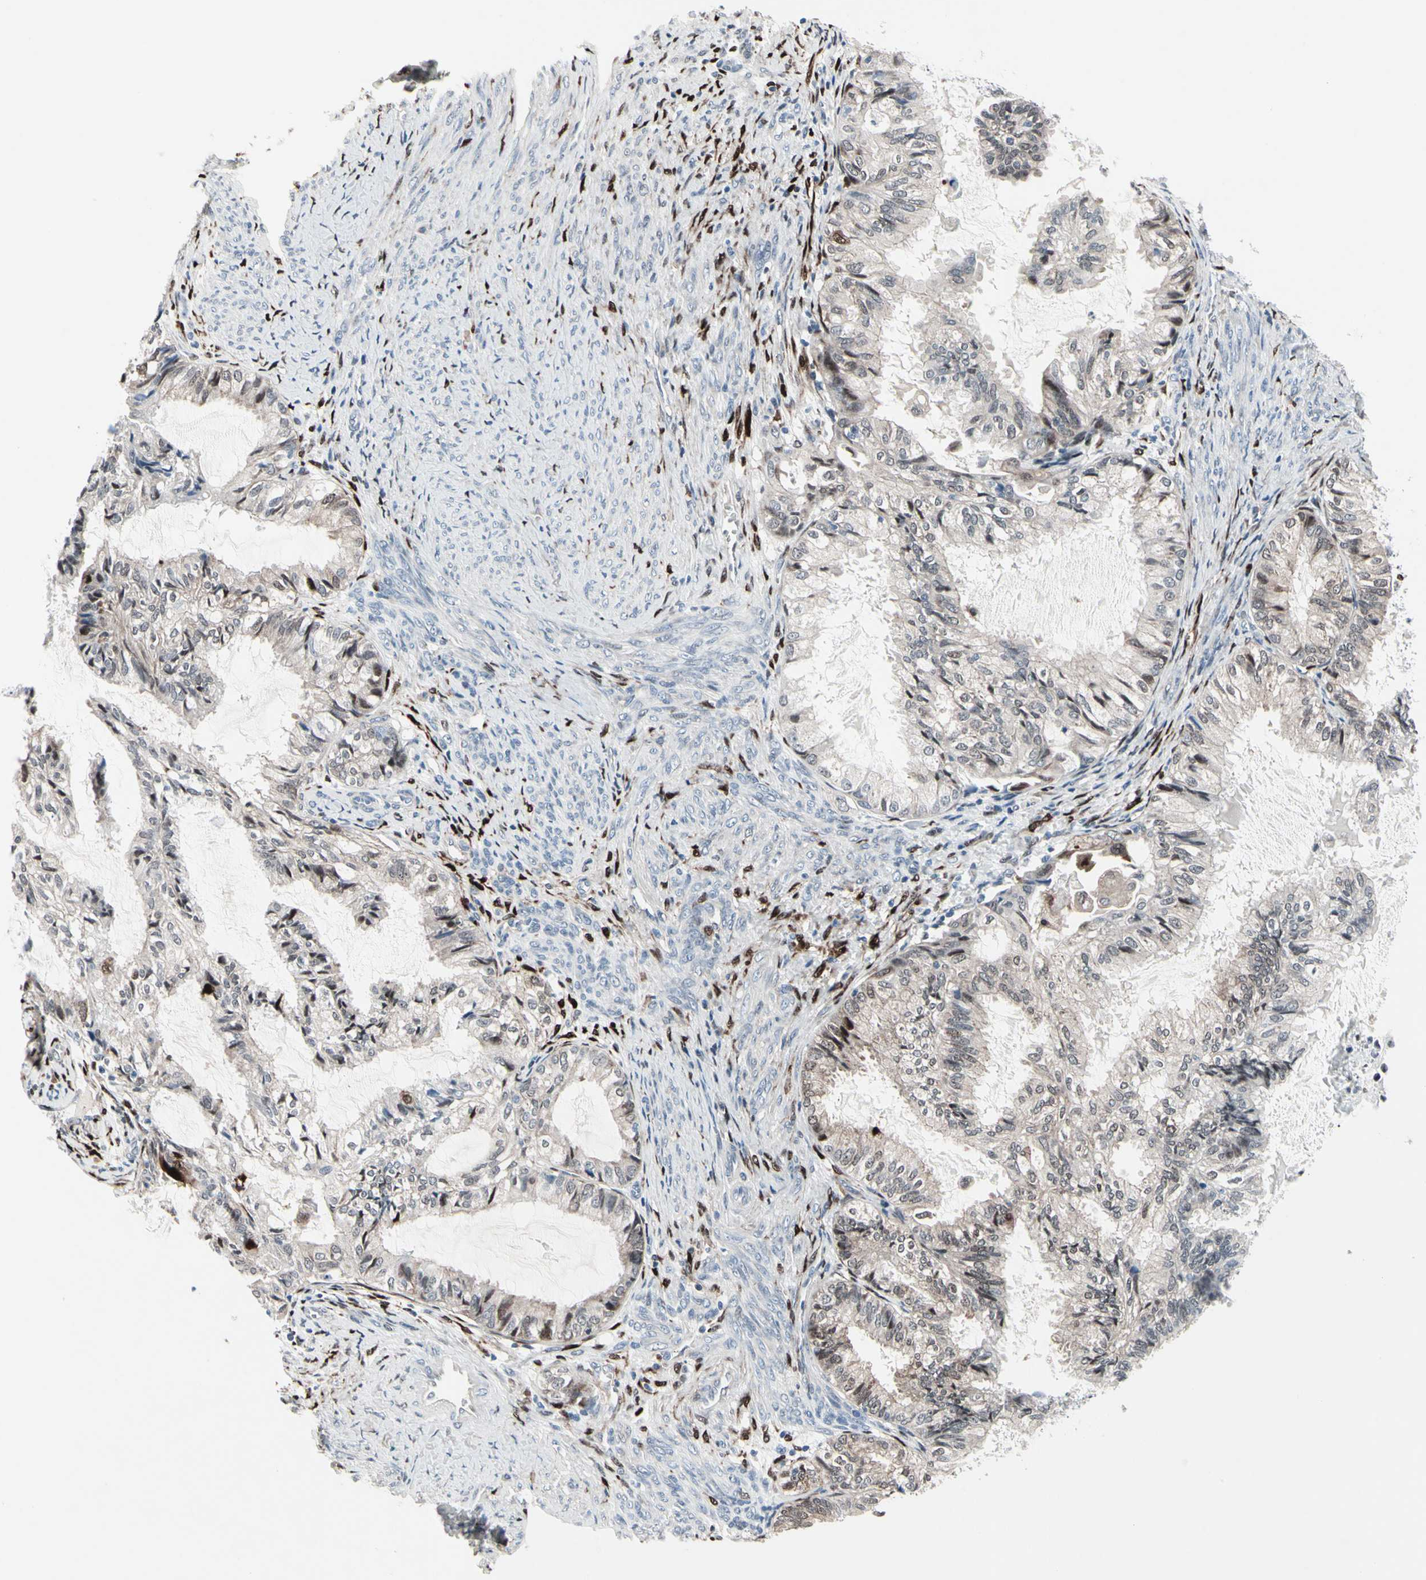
{"staining": {"intensity": "weak", "quantity": "<25%", "location": "cytoplasmic/membranous,nuclear"}, "tissue": "cervical cancer", "cell_type": "Tumor cells", "image_type": "cancer", "snomed": [{"axis": "morphology", "description": "Normal tissue, NOS"}, {"axis": "morphology", "description": "Adenocarcinoma, NOS"}, {"axis": "topography", "description": "Cervix"}, {"axis": "topography", "description": "Endometrium"}], "caption": "DAB (3,3'-diaminobenzidine) immunohistochemical staining of adenocarcinoma (cervical) displays no significant staining in tumor cells. (DAB IHC, high magnification).", "gene": "TXN", "patient": {"sex": "female", "age": 86}}